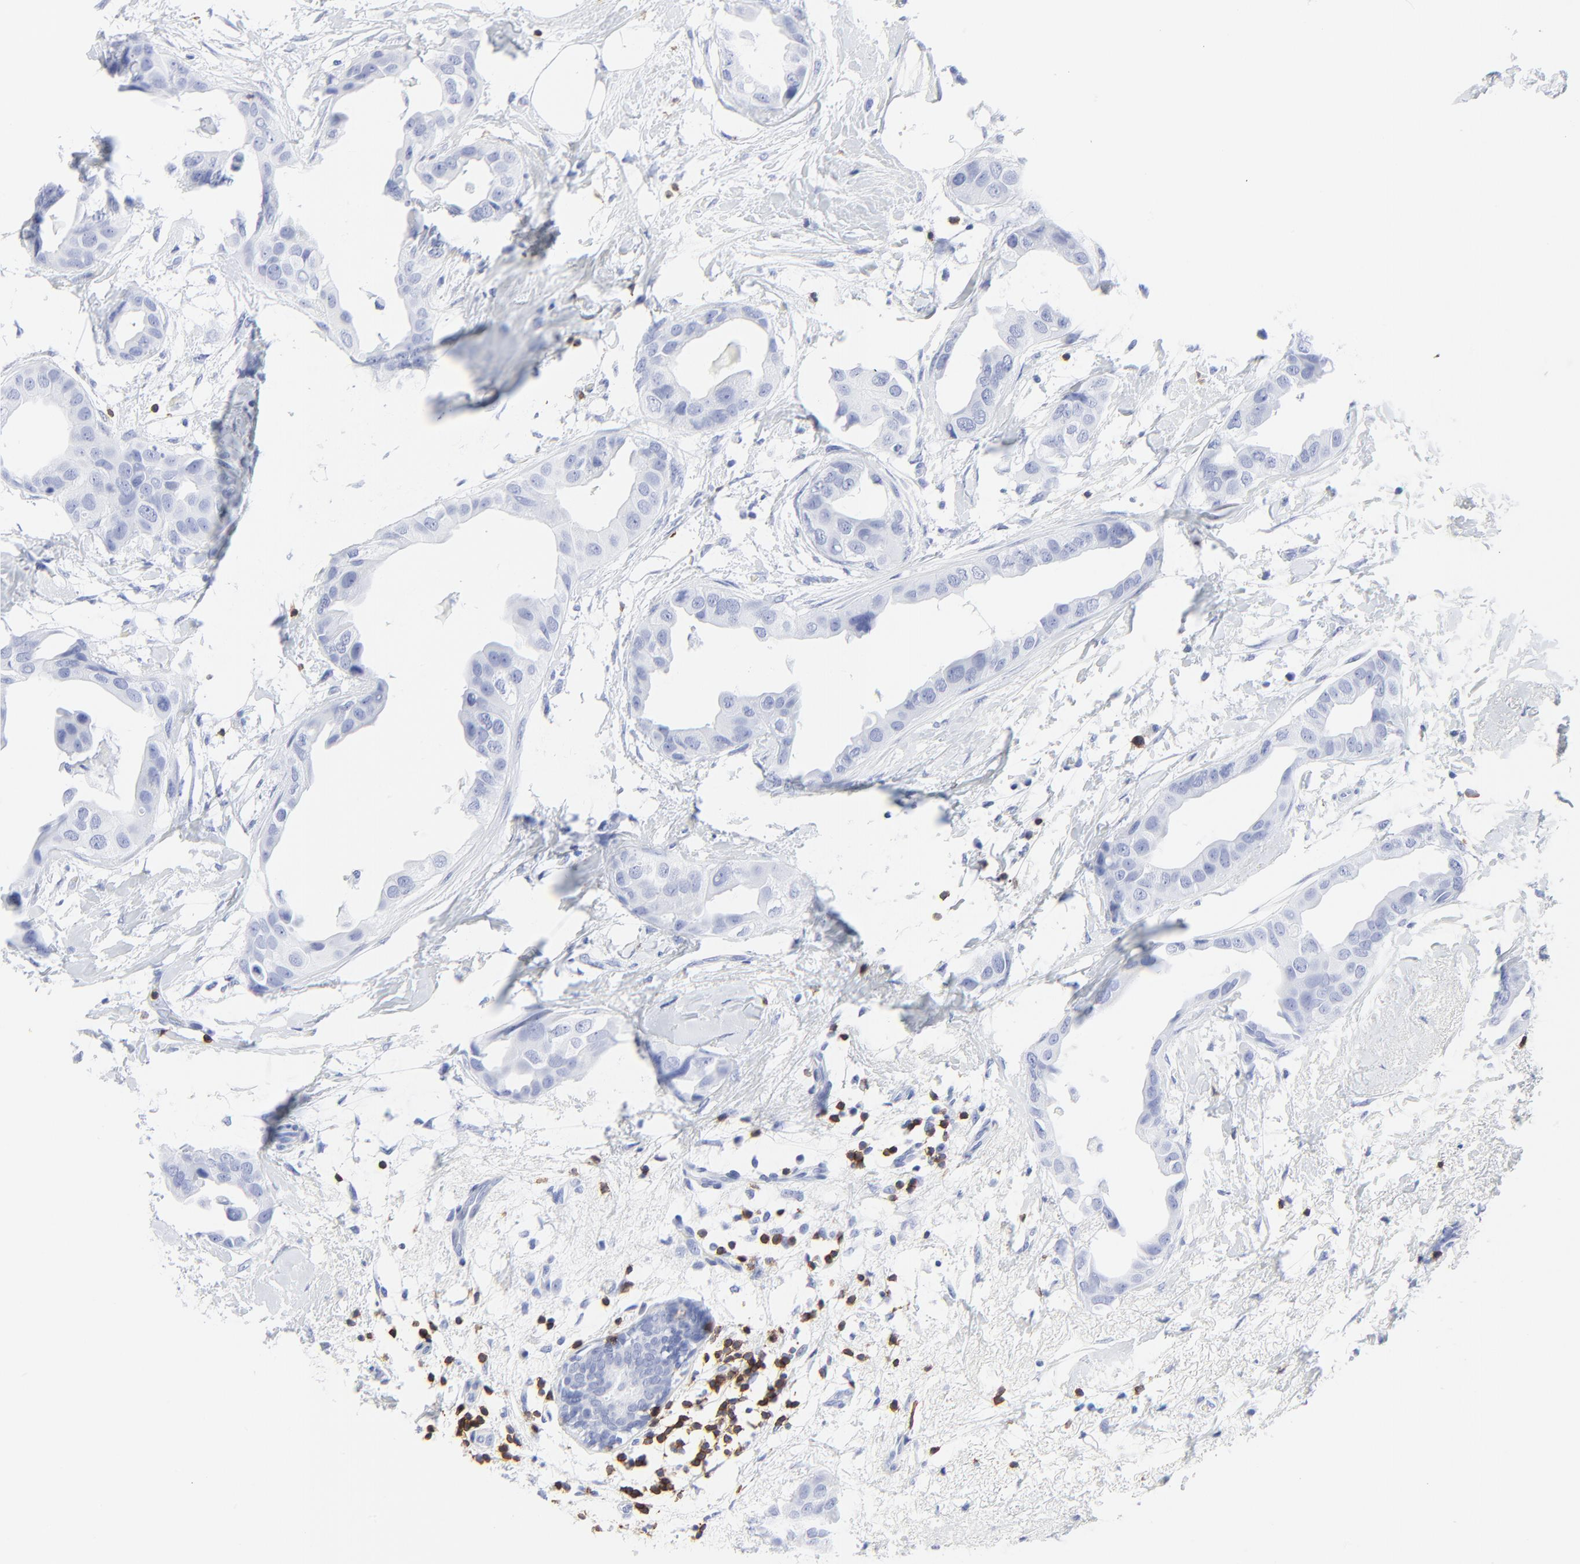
{"staining": {"intensity": "negative", "quantity": "none", "location": "none"}, "tissue": "breast cancer", "cell_type": "Tumor cells", "image_type": "cancer", "snomed": [{"axis": "morphology", "description": "Duct carcinoma"}, {"axis": "topography", "description": "Breast"}], "caption": "This is an immunohistochemistry micrograph of breast cancer (invasive ductal carcinoma). There is no staining in tumor cells.", "gene": "LCK", "patient": {"sex": "female", "age": 40}}